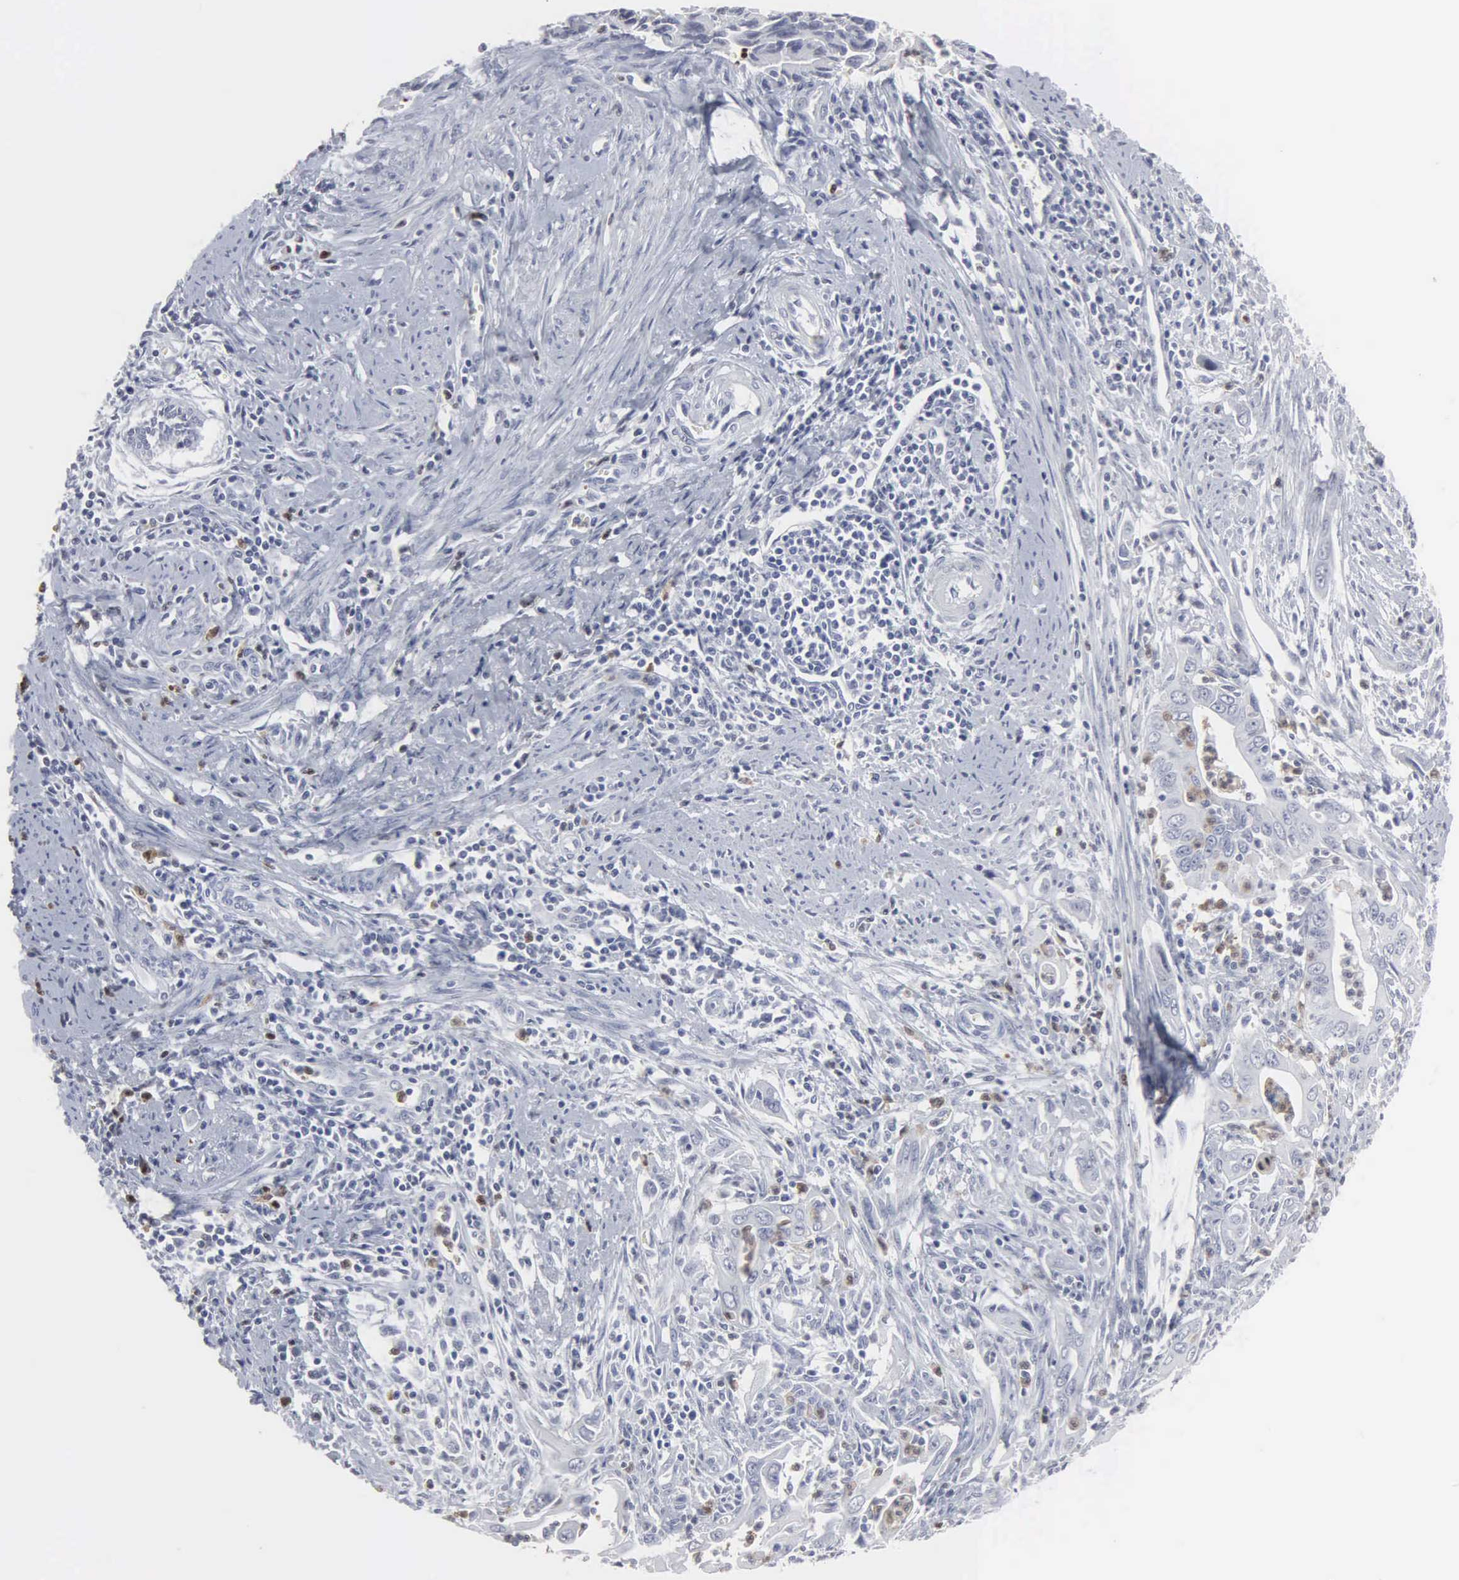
{"staining": {"intensity": "negative", "quantity": "none", "location": "none"}, "tissue": "cervical cancer", "cell_type": "Tumor cells", "image_type": "cancer", "snomed": [{"axis": "morphology", "description": "Normal tissue, NOS"}, {"axis": "morphology", "description": "Adenocarcinoma, NOS"}, {"axis": "topography", "description": "Cervix"}], "caption": "Cervical adenocarcinoma stained for a protein using IHC displays no expression tumor cells.", "gene": "SPIN3", "patient": {"sex": "female", "age": 34}}